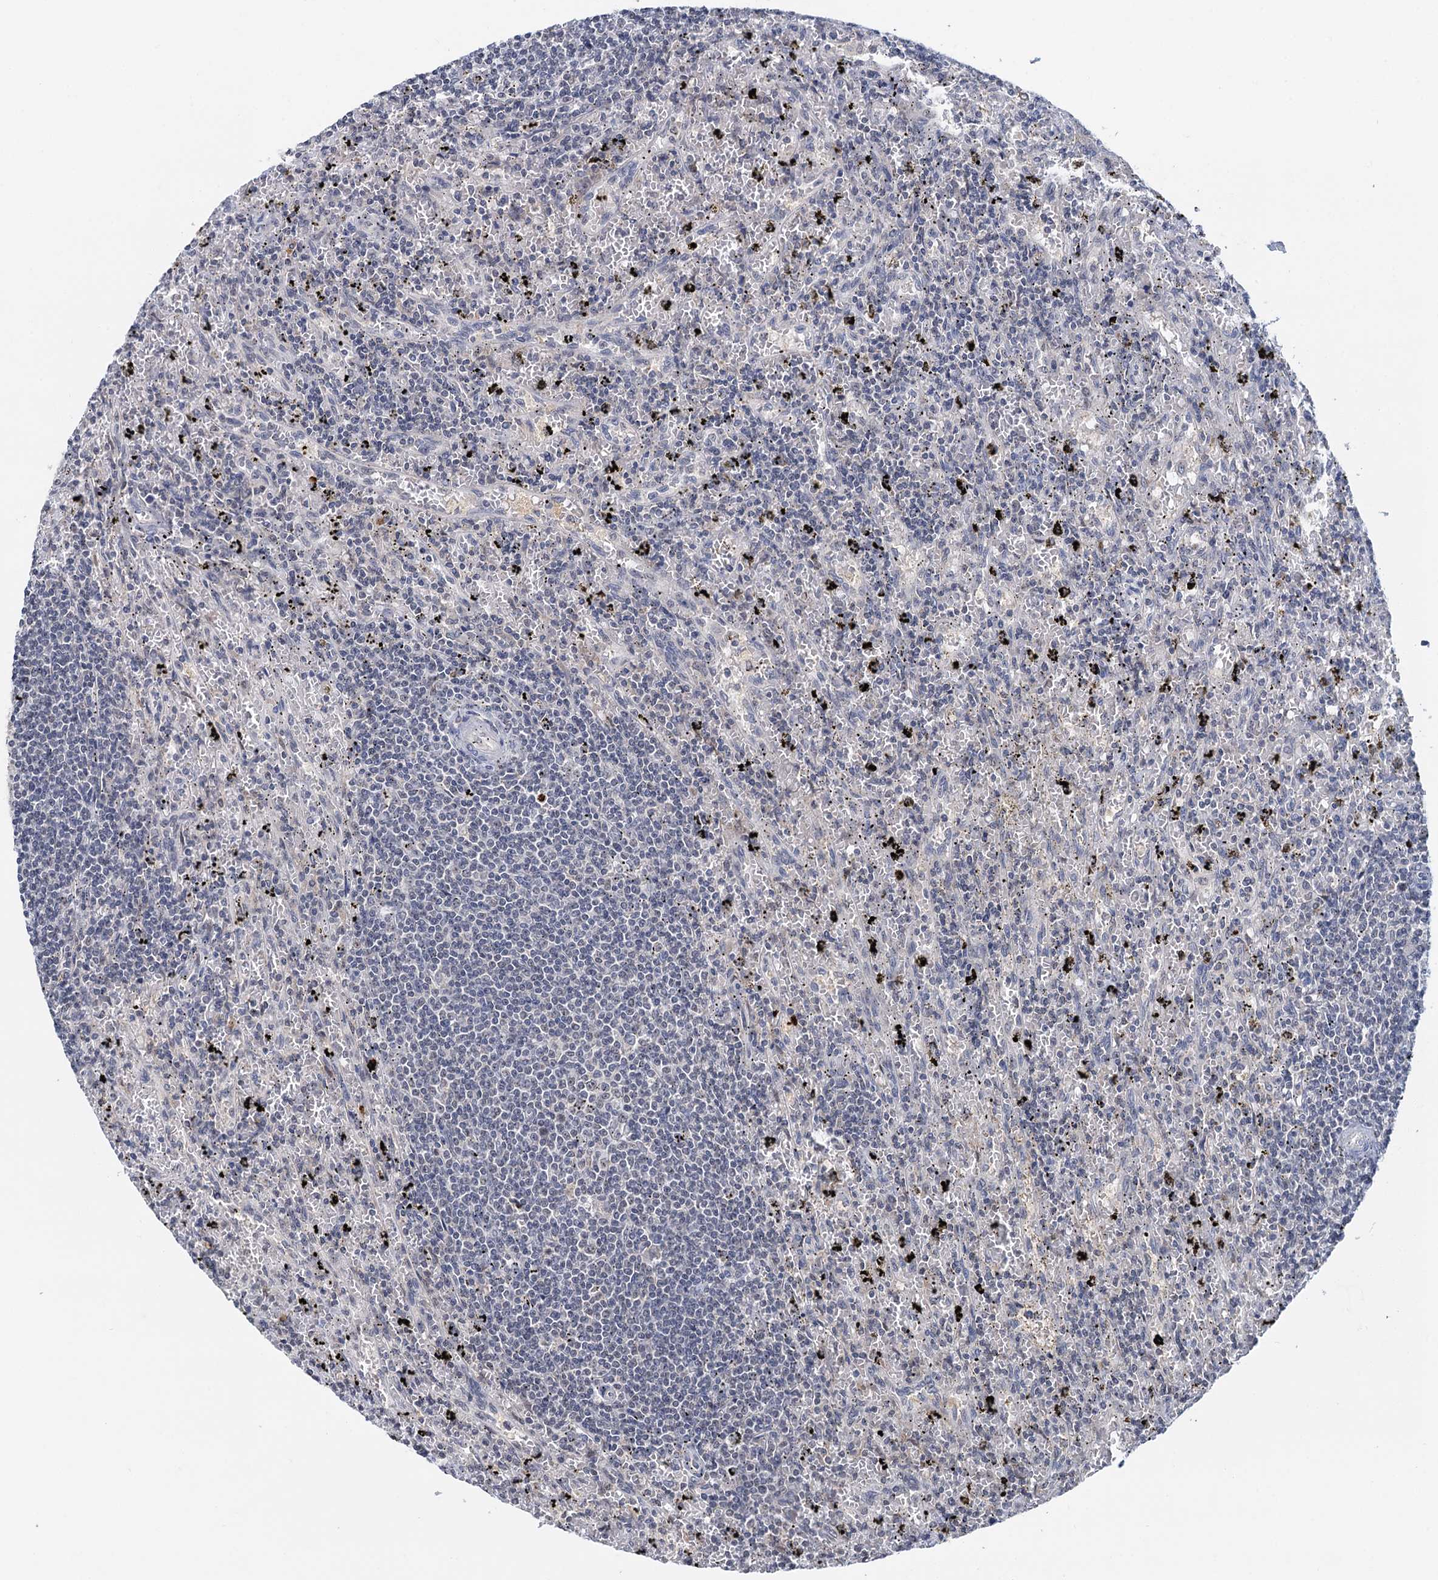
{"staining": {"intensity": "negative", "quantity": "none", "location": "none"}, "tissue": "lymphoma", "cell_type": "Tumor cells", "image_type": "cancer", "snomed": [{"axis": "morphology", "description": "Malignant lymphoma, non-Hodgkin's type, Low grade"}, {"axis": "topography", "description": "Spleen"}], "caption": "Low-grade malignant lymphoma, non-Hodgkin's type stained for a protein using immunohistochemistry (IHC) exhibits no staining tumor cells.", "gene": "NAT10", "patient": {"sex": "male", "age": 76}}